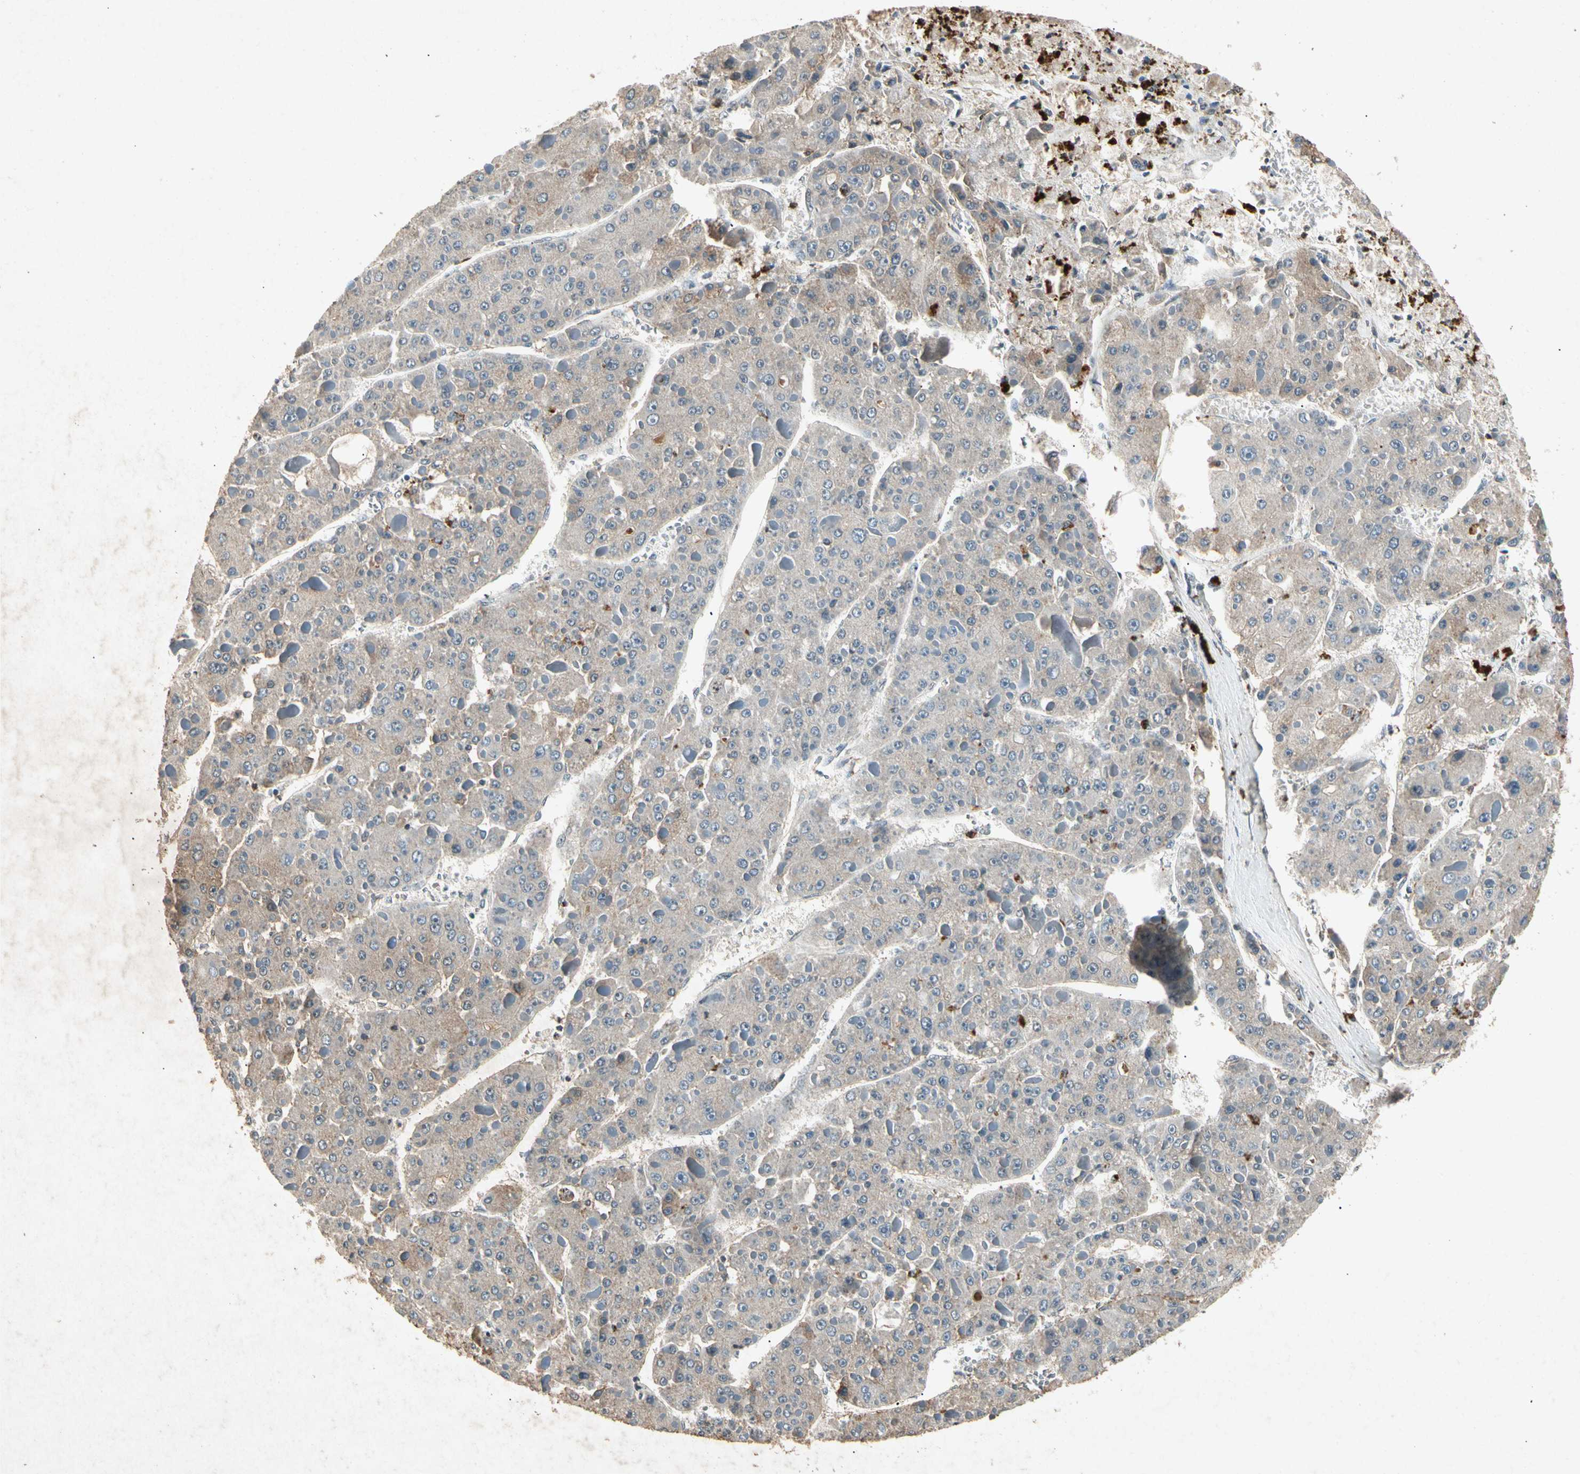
{"staining": {"intensity": "weak", "quantity": "<25%", "location": "cytoplasmic/membranous"}, "tissue": "liver cancer", "cell_type": "Tumor cells", "image_type": "cancer", "snomed": [{"axis": "morphology", "description": "Carcinoma, Hepatocellular, NOS"}, {"axis": "topography", "description": "Liver"}], "caption": "Photomicrograph shows no protein positivity in tumor cells of liver cancer (hepatocellular carcinoma) tissue.", "gene": "CP", "patient": {"sex": "female", "age": 73}}